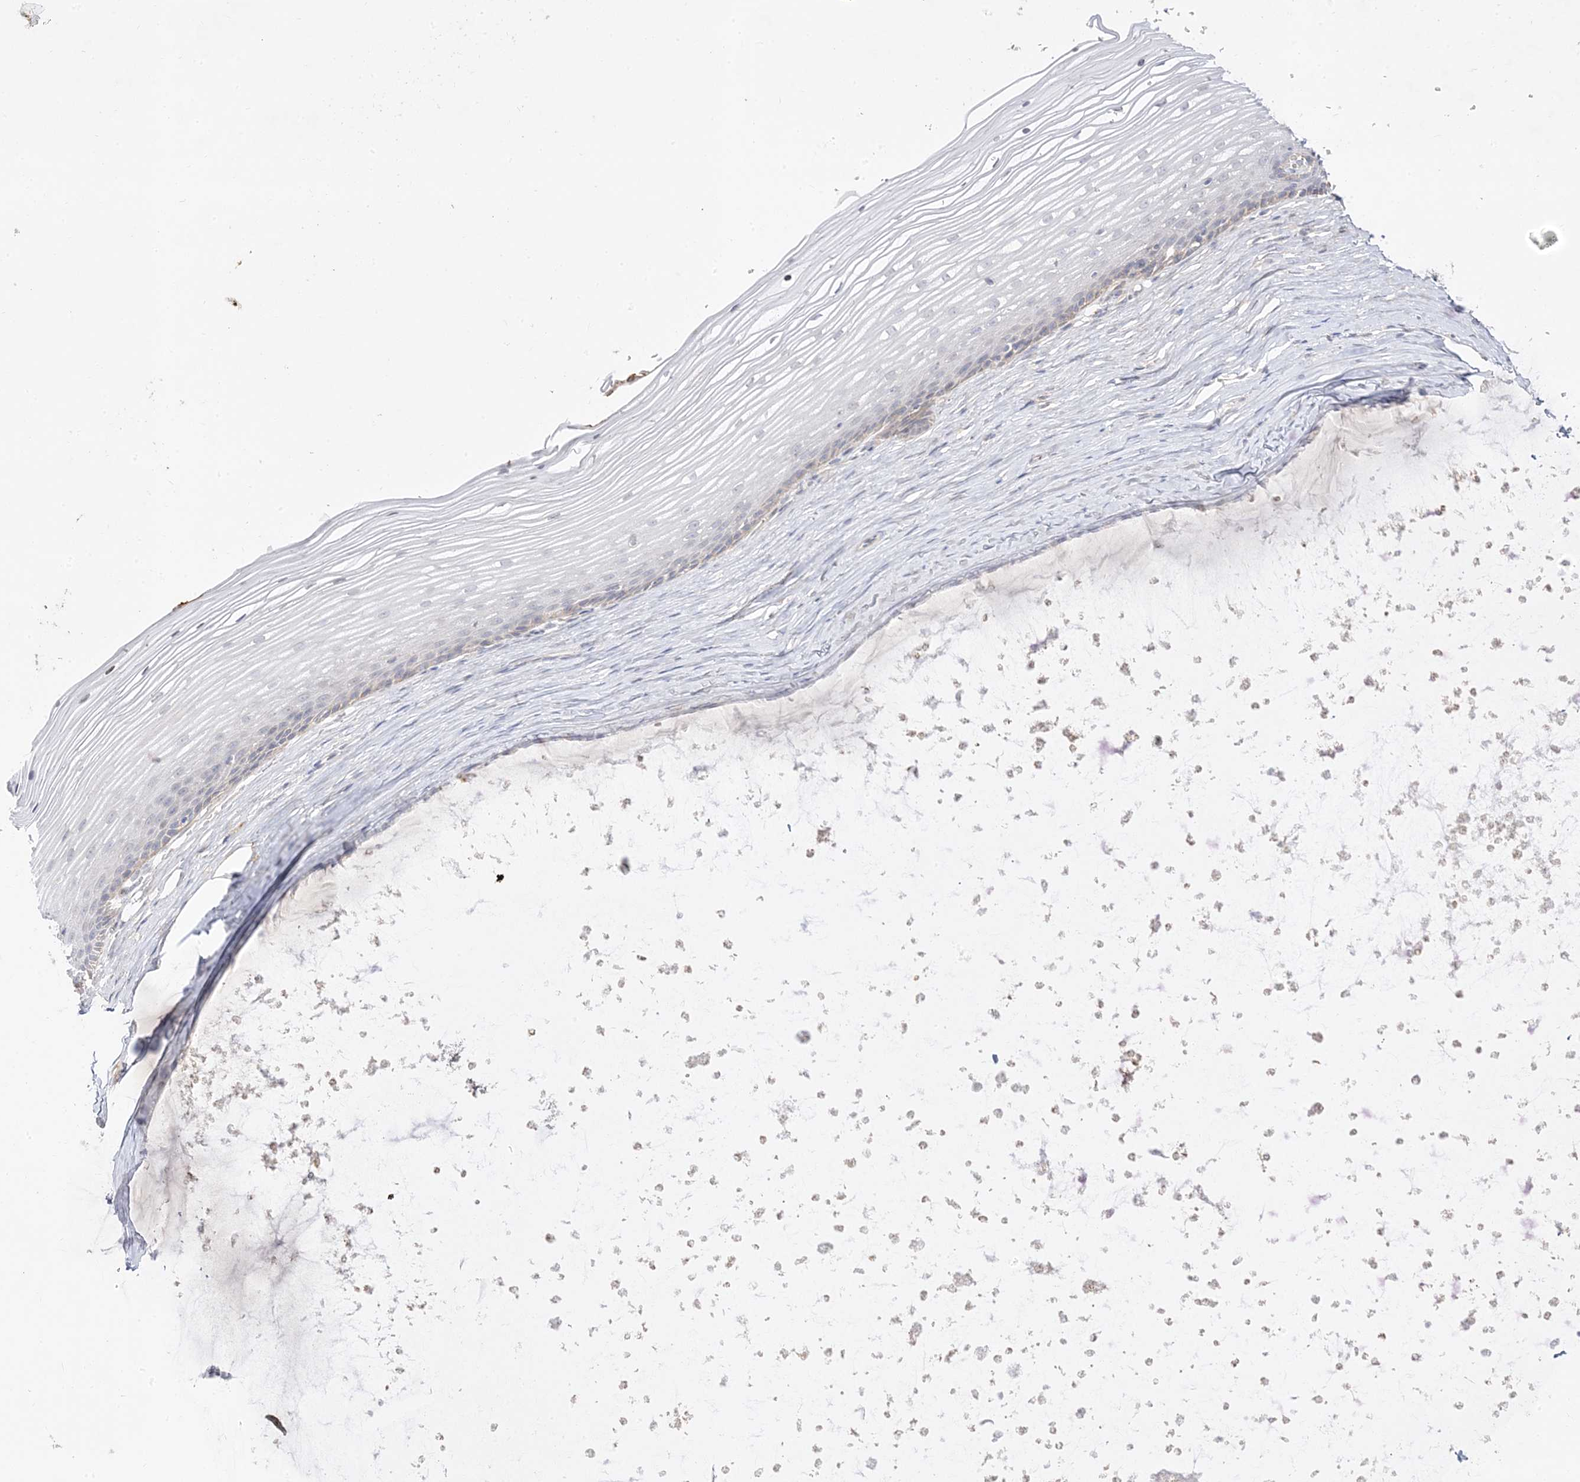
{"staining": {"intensity": "negative", "quantity": "none", "location": "none"}, "tissue": "vagina", "cell_type": "Squamous epithelial cells", "image_type": "normal", "snomed": [{"axis": "morphology", "description": "Normal tissue, NOS"}, {"axis": "topography", "description": "Vagina"}, {"axis": "topography", "description": "Cervix"}], "caption": "An image of human vagina is negative for staining in squamous epithelial cells.", "gene": "TRANK1", "patient": {"sex": "female", "age": 40}}